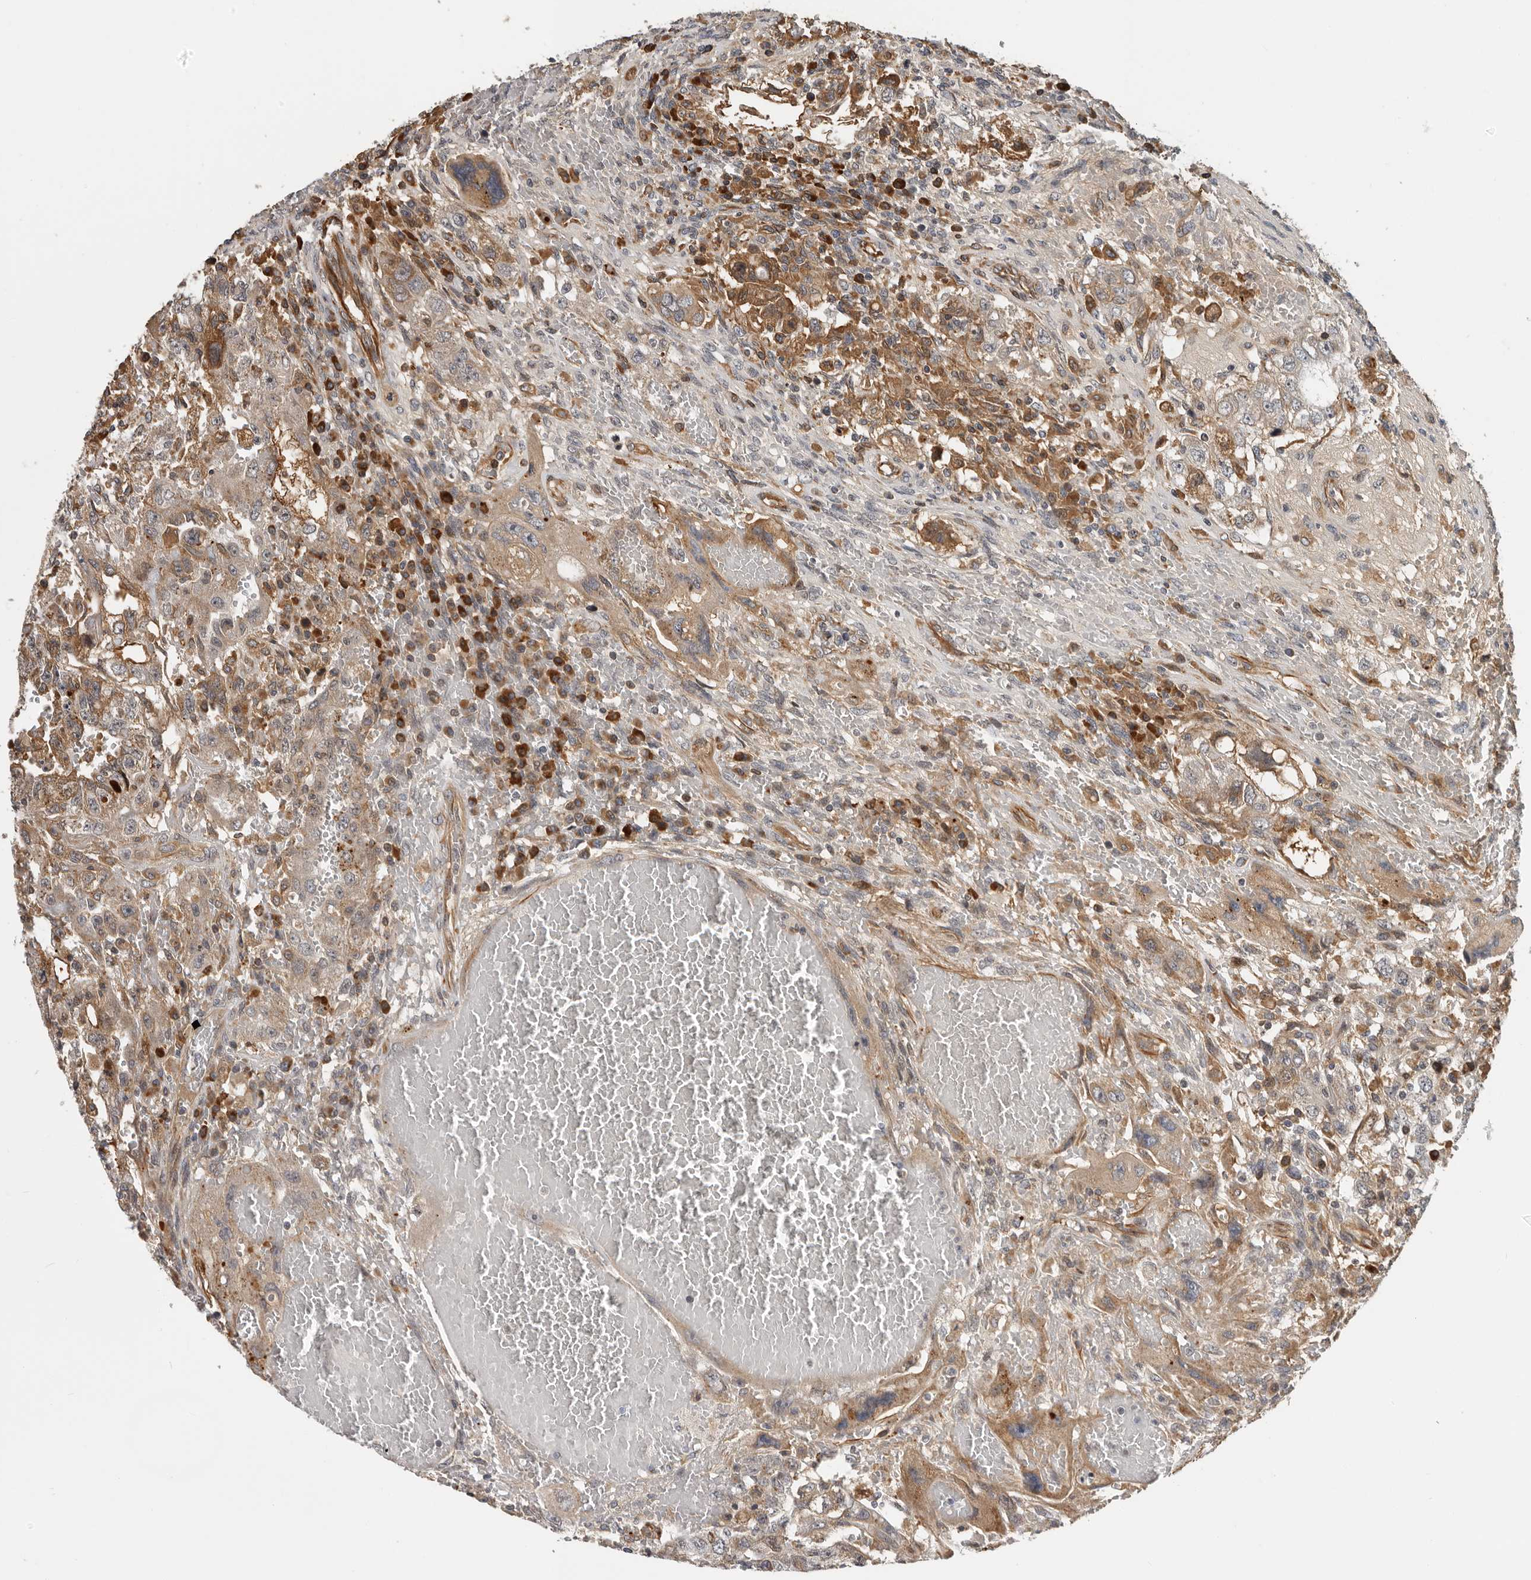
{"staining": {"intensity": "moderate", "quantity": "25%-75%", "location": "cytoplasmic/membranous"}, "tissue": "testis cancer", "cell_type": "Tumor cells", "image_type": "cancer", "snomed": [{"axis": "morphology", "description": "Carcinoma, Embryonal, NOS"}, {"axis": "topography", "description": "Testis"}], "caption": "A brown stain highlights moderate cytoplasmic/membranous expression of a protein in human testis cancer (embryonal carcinoma) tumor cells.", "gene": "RNF157", "patient": {"sex": "male", "age": 26}}